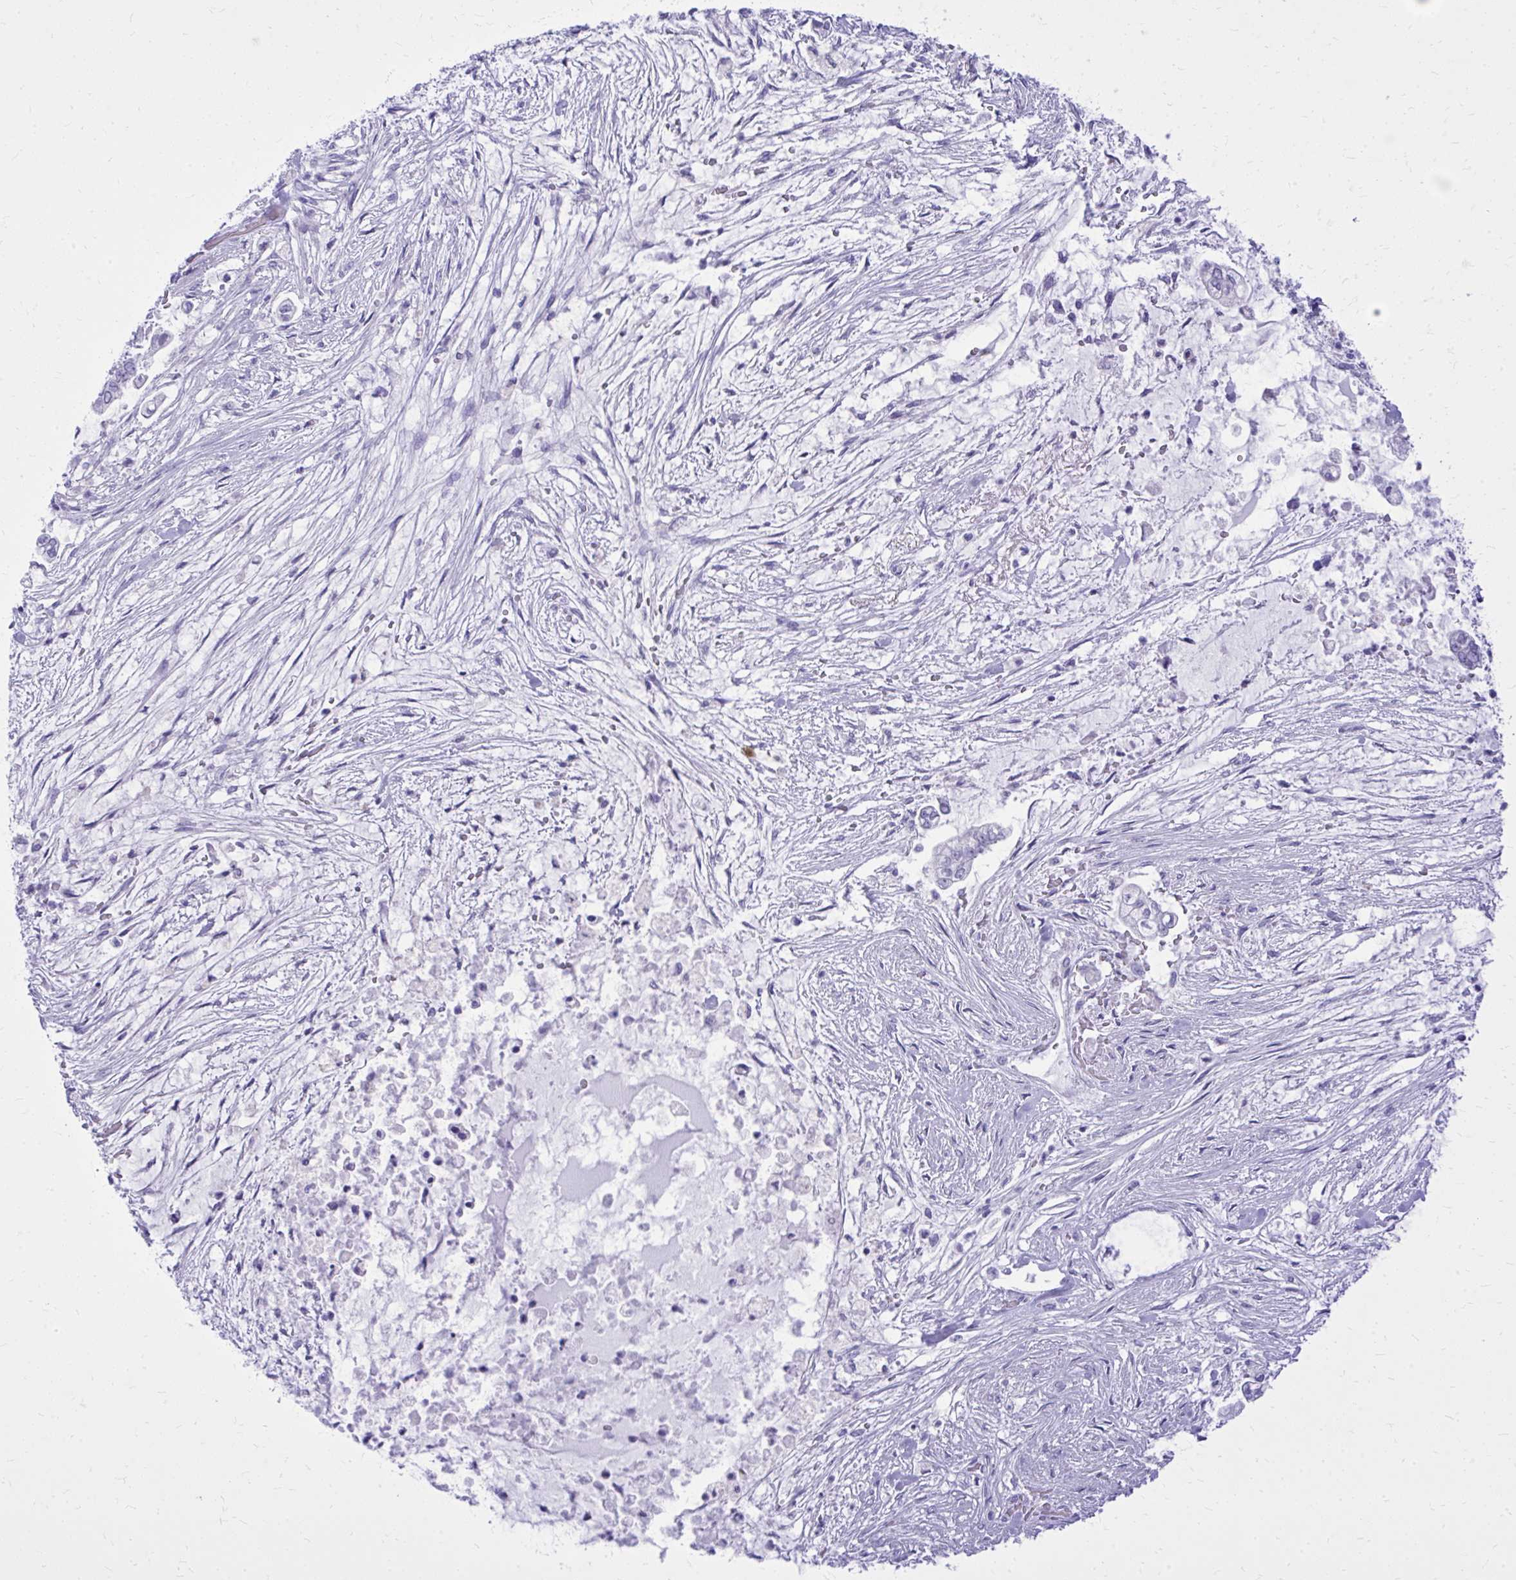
{"staining": {"intensity": "negative", "quantity": "none", "location": "none"}, "tissue": "pancreatic cancer", "cell_type": "Tumor cells", "image_type": "cancer", "snomed": [{"axis": "morphology", "description": "Adenocarcinoma, NOS"}, {"axis": "topography", "description": "Pancreas"}], "caption": "This image is of pancreatic adenocarcinoma stained with immunohistochemistry (IHC) to label a protein in brown with the nuclei are counter-stained blue. There is no staining in tumor cells.", "gene": "BCL6B", "patient": {"sex": "female", "age": 69}}